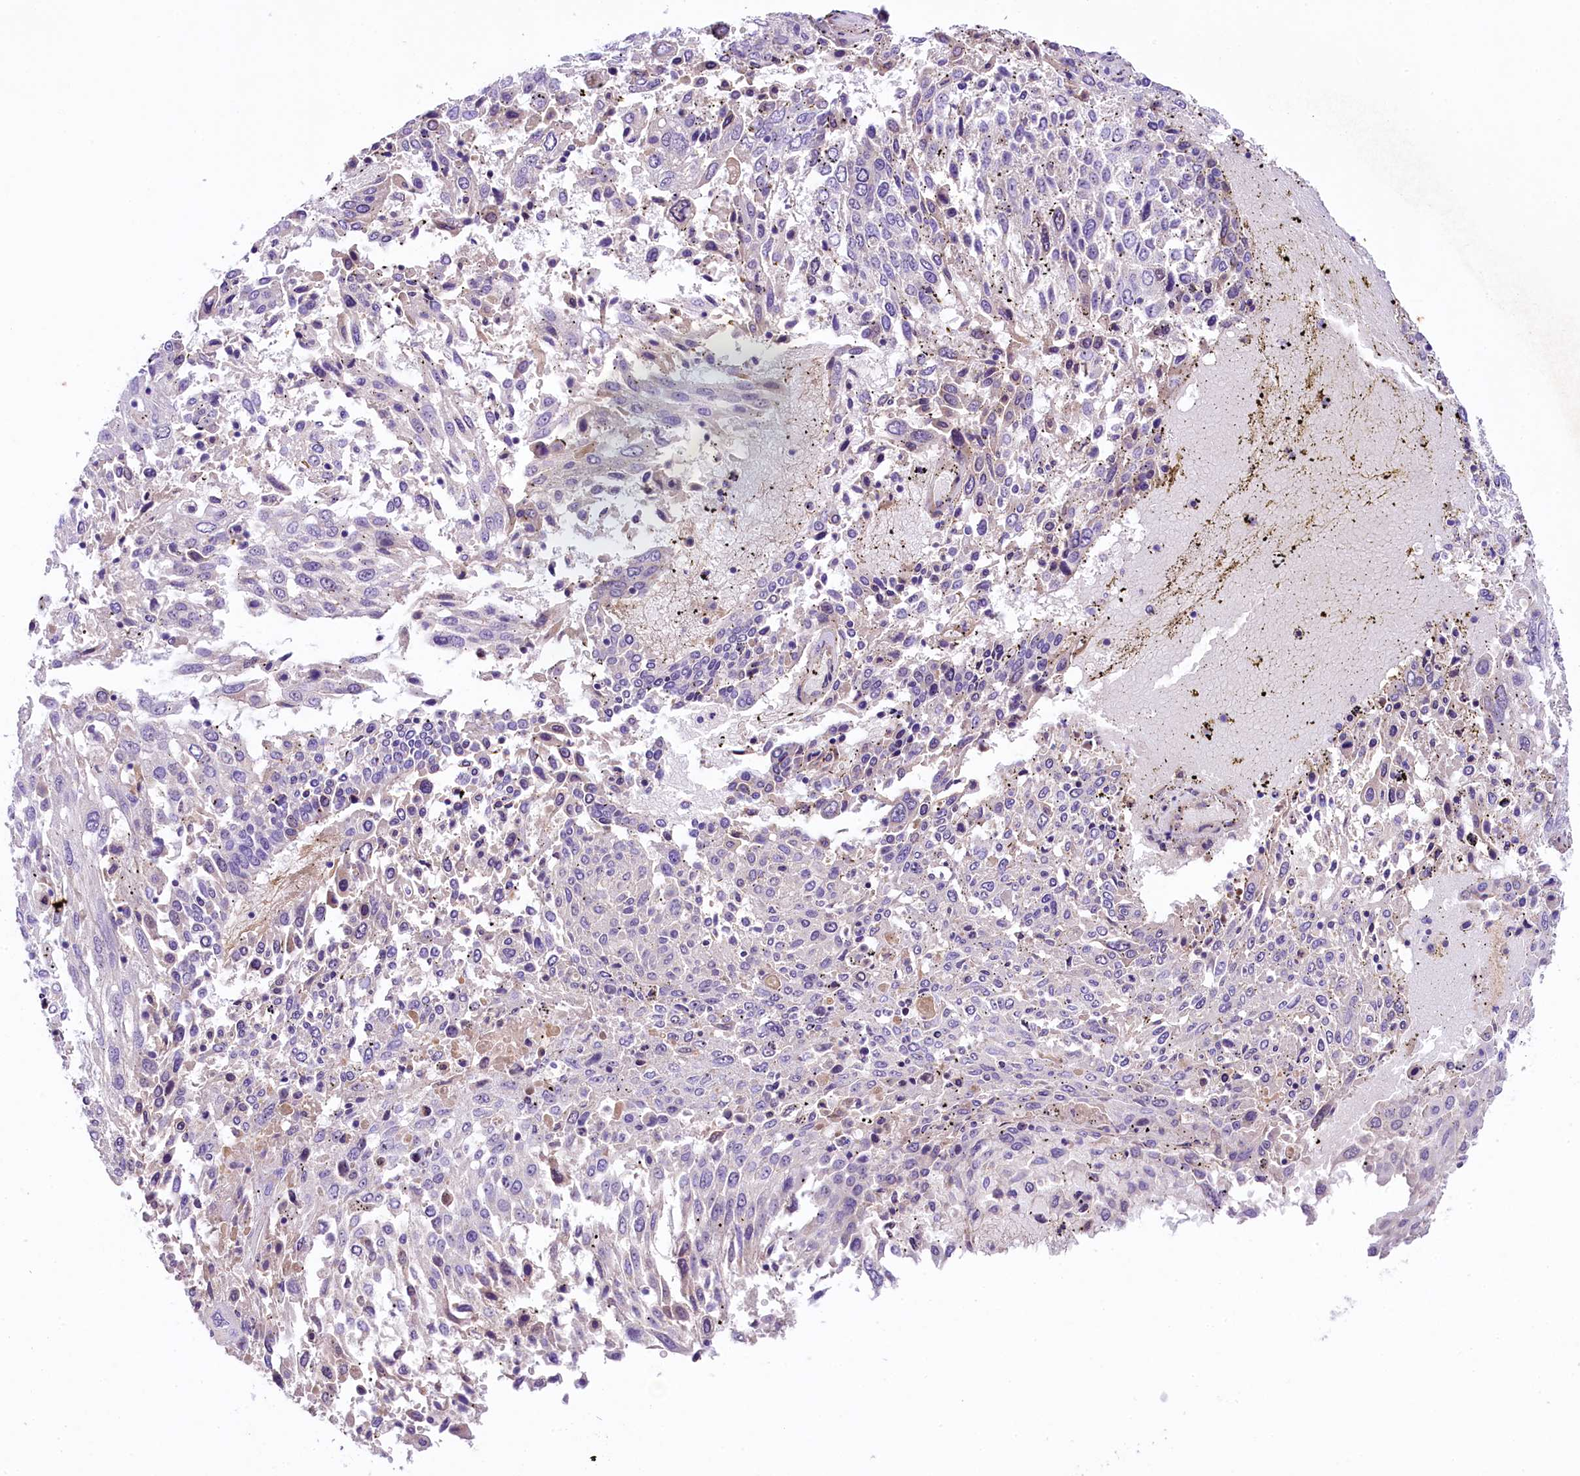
{"staining": {"intensity": "negative", "quantity": "none", "location": "none"}, "tissue": "lung cancer", "cell_type": "Tumor cells", "image_type": "cancer", "snomed": [{"axis": "morphology", "description": "Squamous cell carcinoma, NOS"}, {"axis": "topography", "description": "Lung"}], "caption": "Micrograph shows no significant protein expression in tumor cells of lung squamous cell carcinoma. The staining is performed using DAB (3,3'-diaminobenzidine) brown chromogen with nuclei counter-stained in using hematoxylin.", "gene": "UBXN6", "patient": {"sex": "male", "age": 65}}